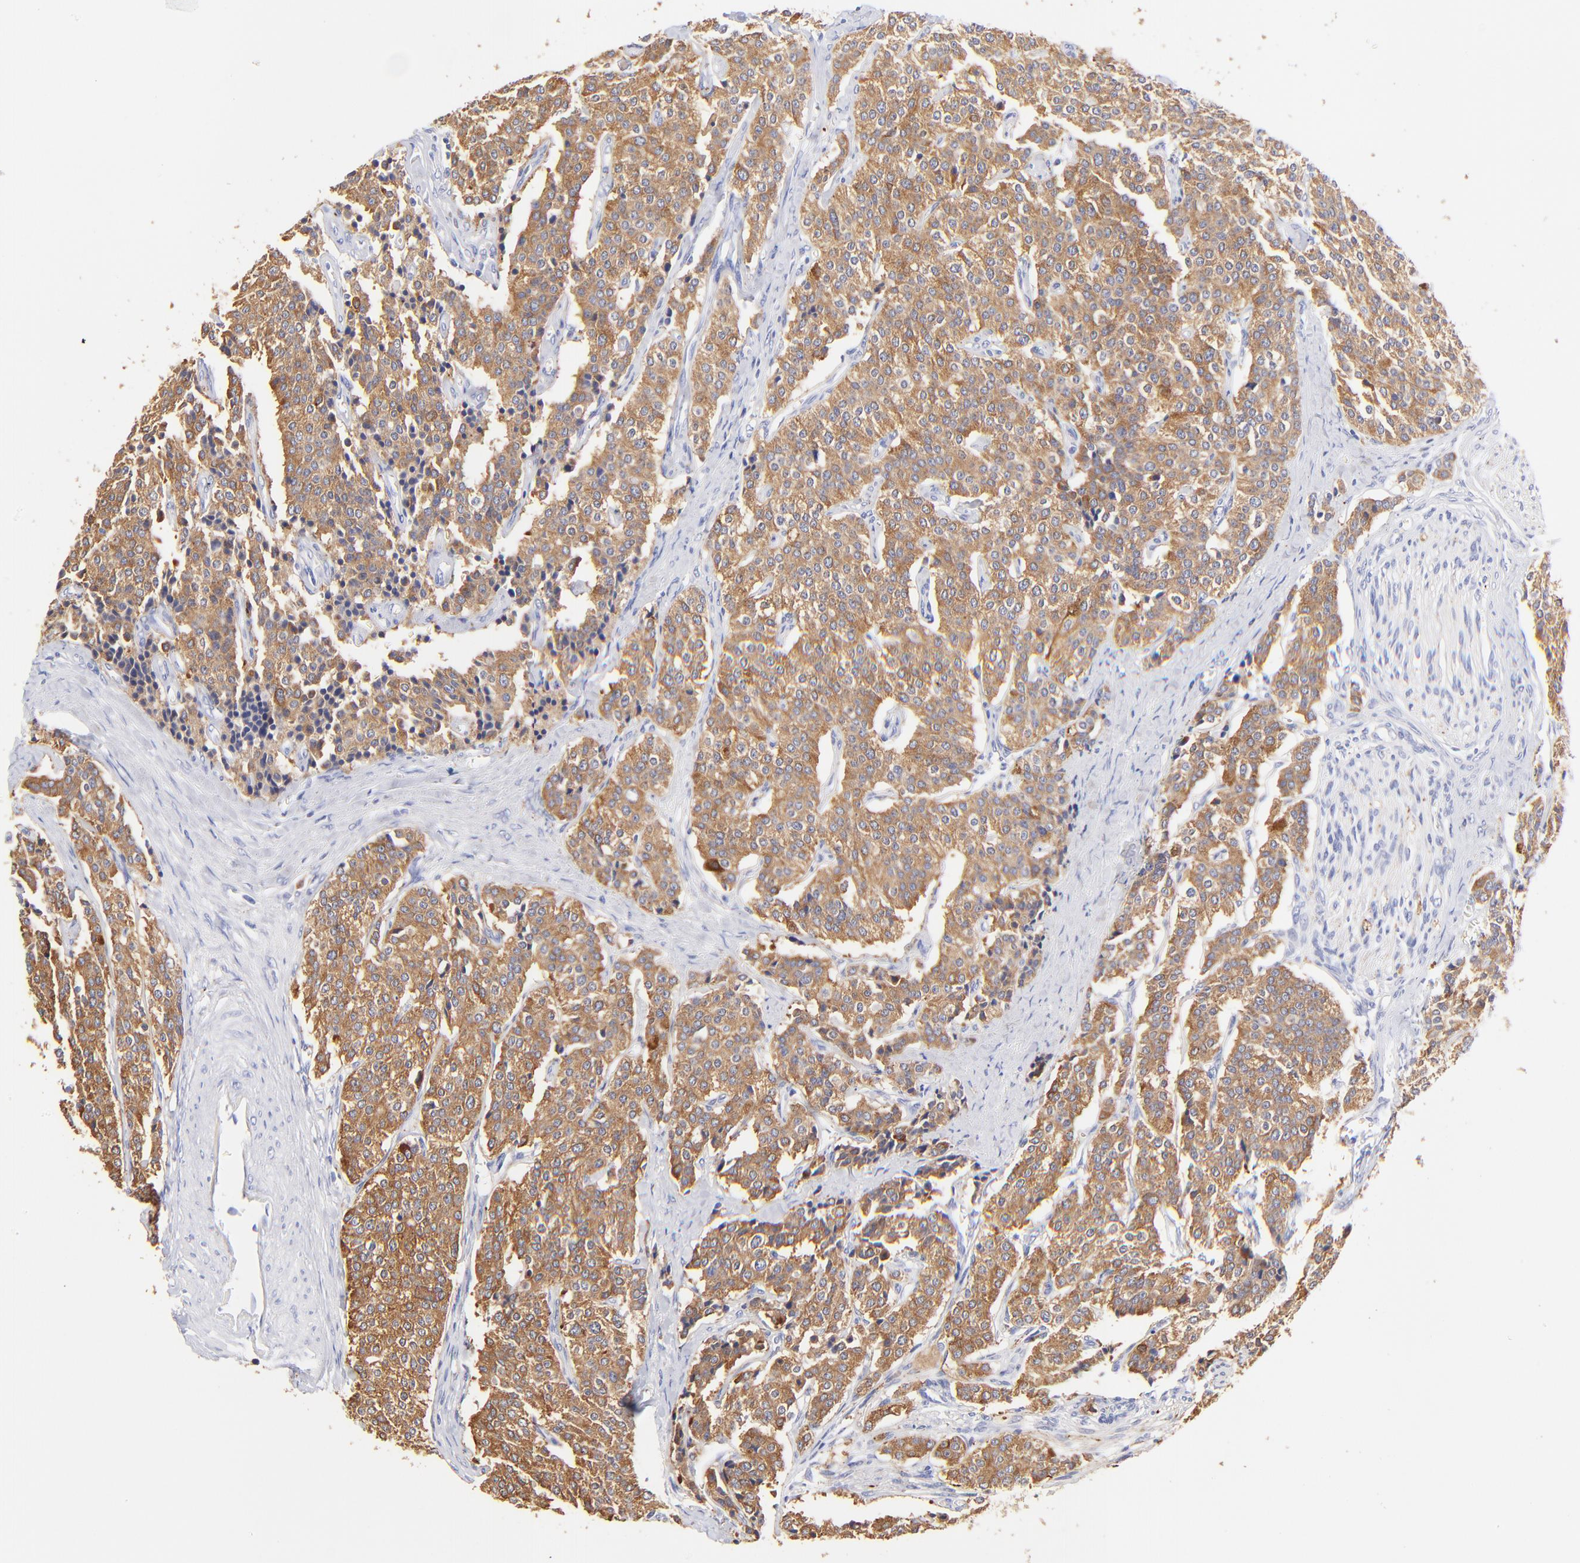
{"staining": {"intensity": "moderate", "quantity": ">75%", "location": "cytoplasmic/membranous"}, "tissue": "carcinoid", "cell_type": "Tumor cells", "image_type": "cancer", "snomed": [{"axis": "morphology", "description": "Carcinoid, malignant, NOS"}, {"axis": "topography", "description": "Small intestine"}], "caption": "High-power microscopy captured an immunohistochemistry (IHC) histopathology image of malignant carcinoid, revealing moderate cytoplasmic/membranous staining in about >75% of tumor cells.", "gene": "RAB3A", "patient": {"sex": "male", "age": 63}}